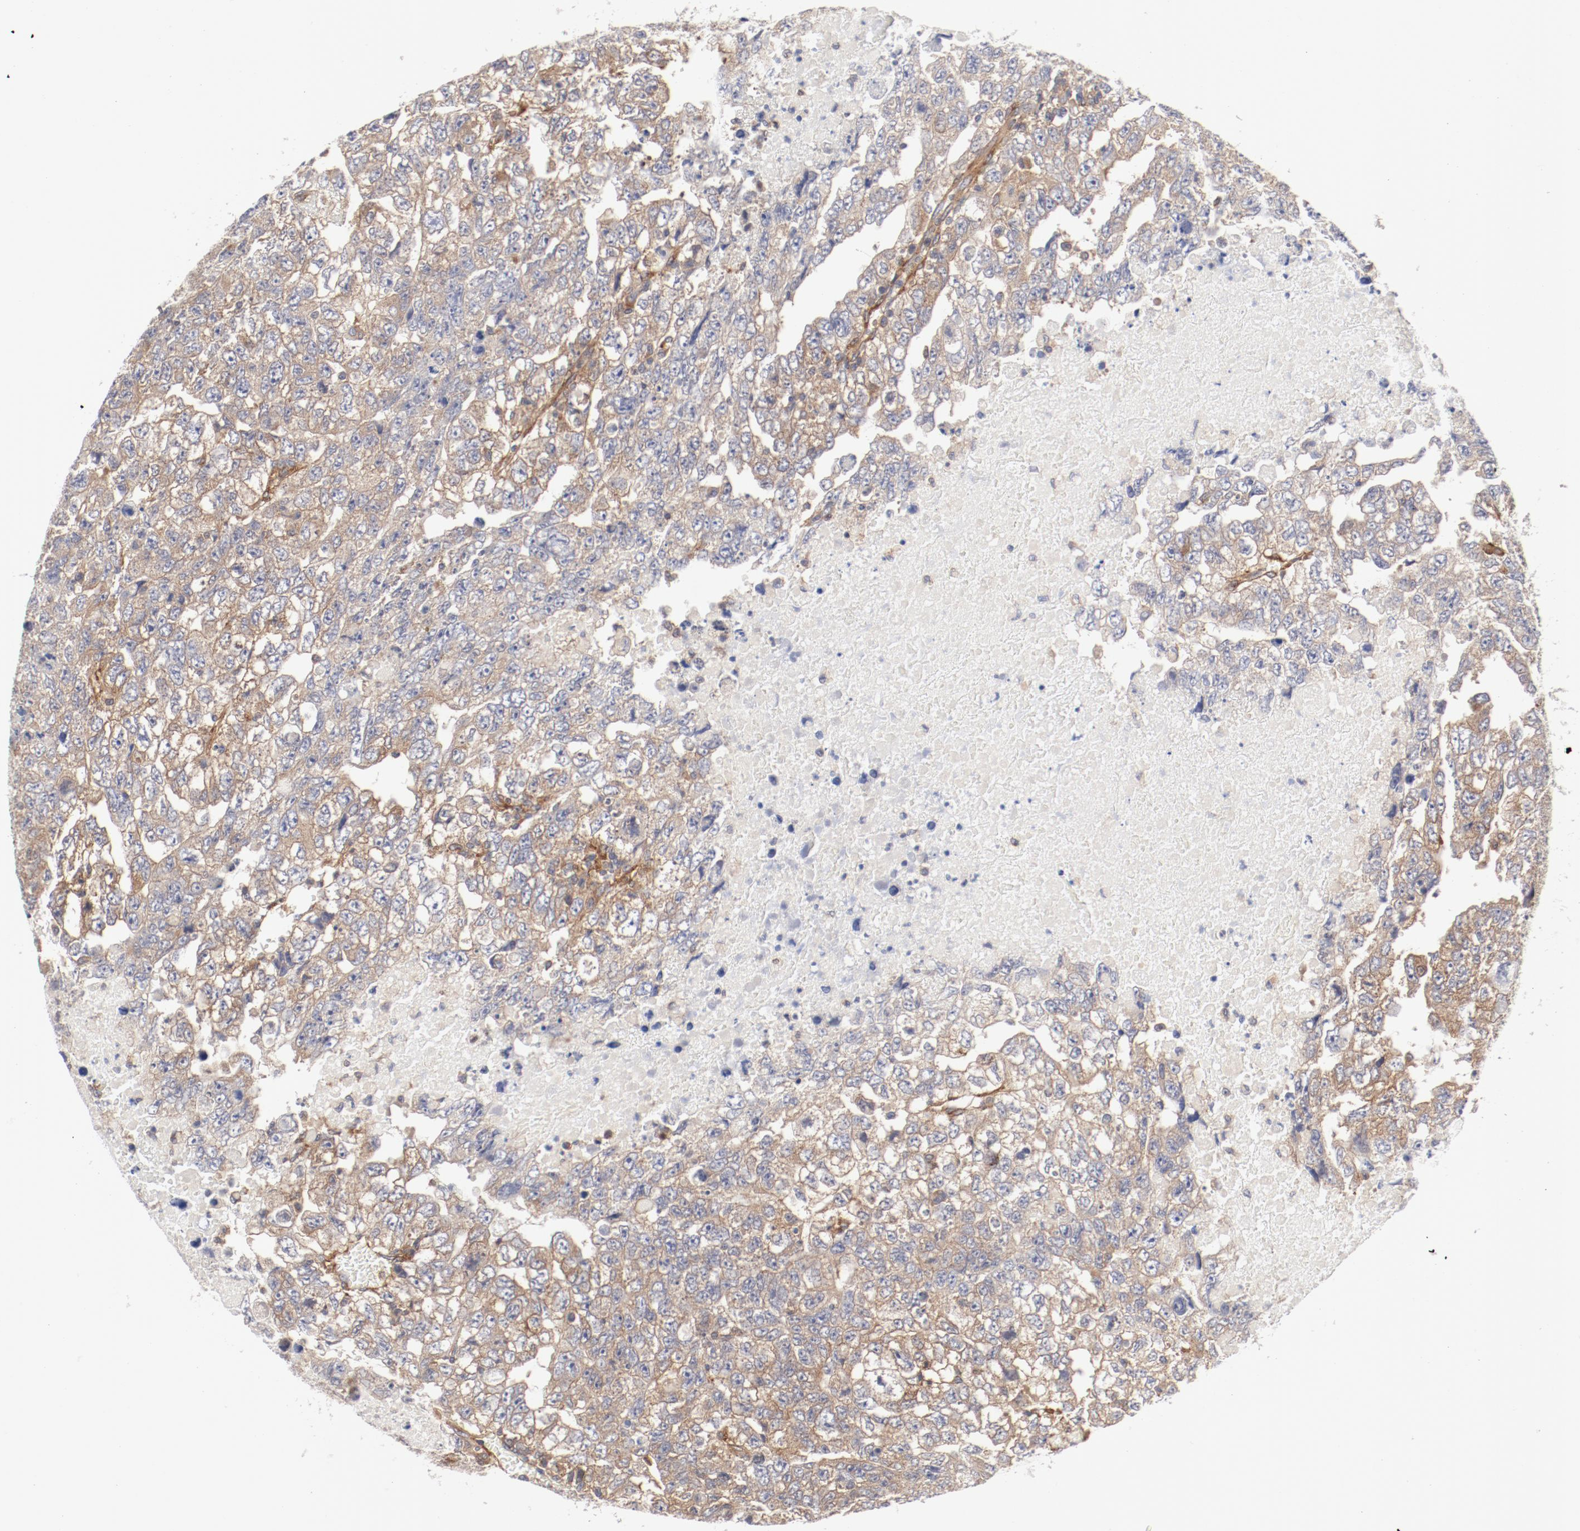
{"staining": {"intensity": "moderate", "quantity": "25%-75%", "location": "cytoplasmic/membranous"}, "tissue": "testis cancer", "cell_type": "Tumor cells", "image_type": "cancer", "snomed": [{"axis": "morphology", "description": "Carcinoma, Embryonal, NOS"}, {"axis": "topography", "description": "Testis"}], "caption": "Protein expression analysis of human embryonal carcinoma (testis) reveals moderate cytoplasmic/membranous positivity in about 25%-75% of tumor cells.", "gene": "AP2A1", "patient": {"sex": "male", "age": 36}}